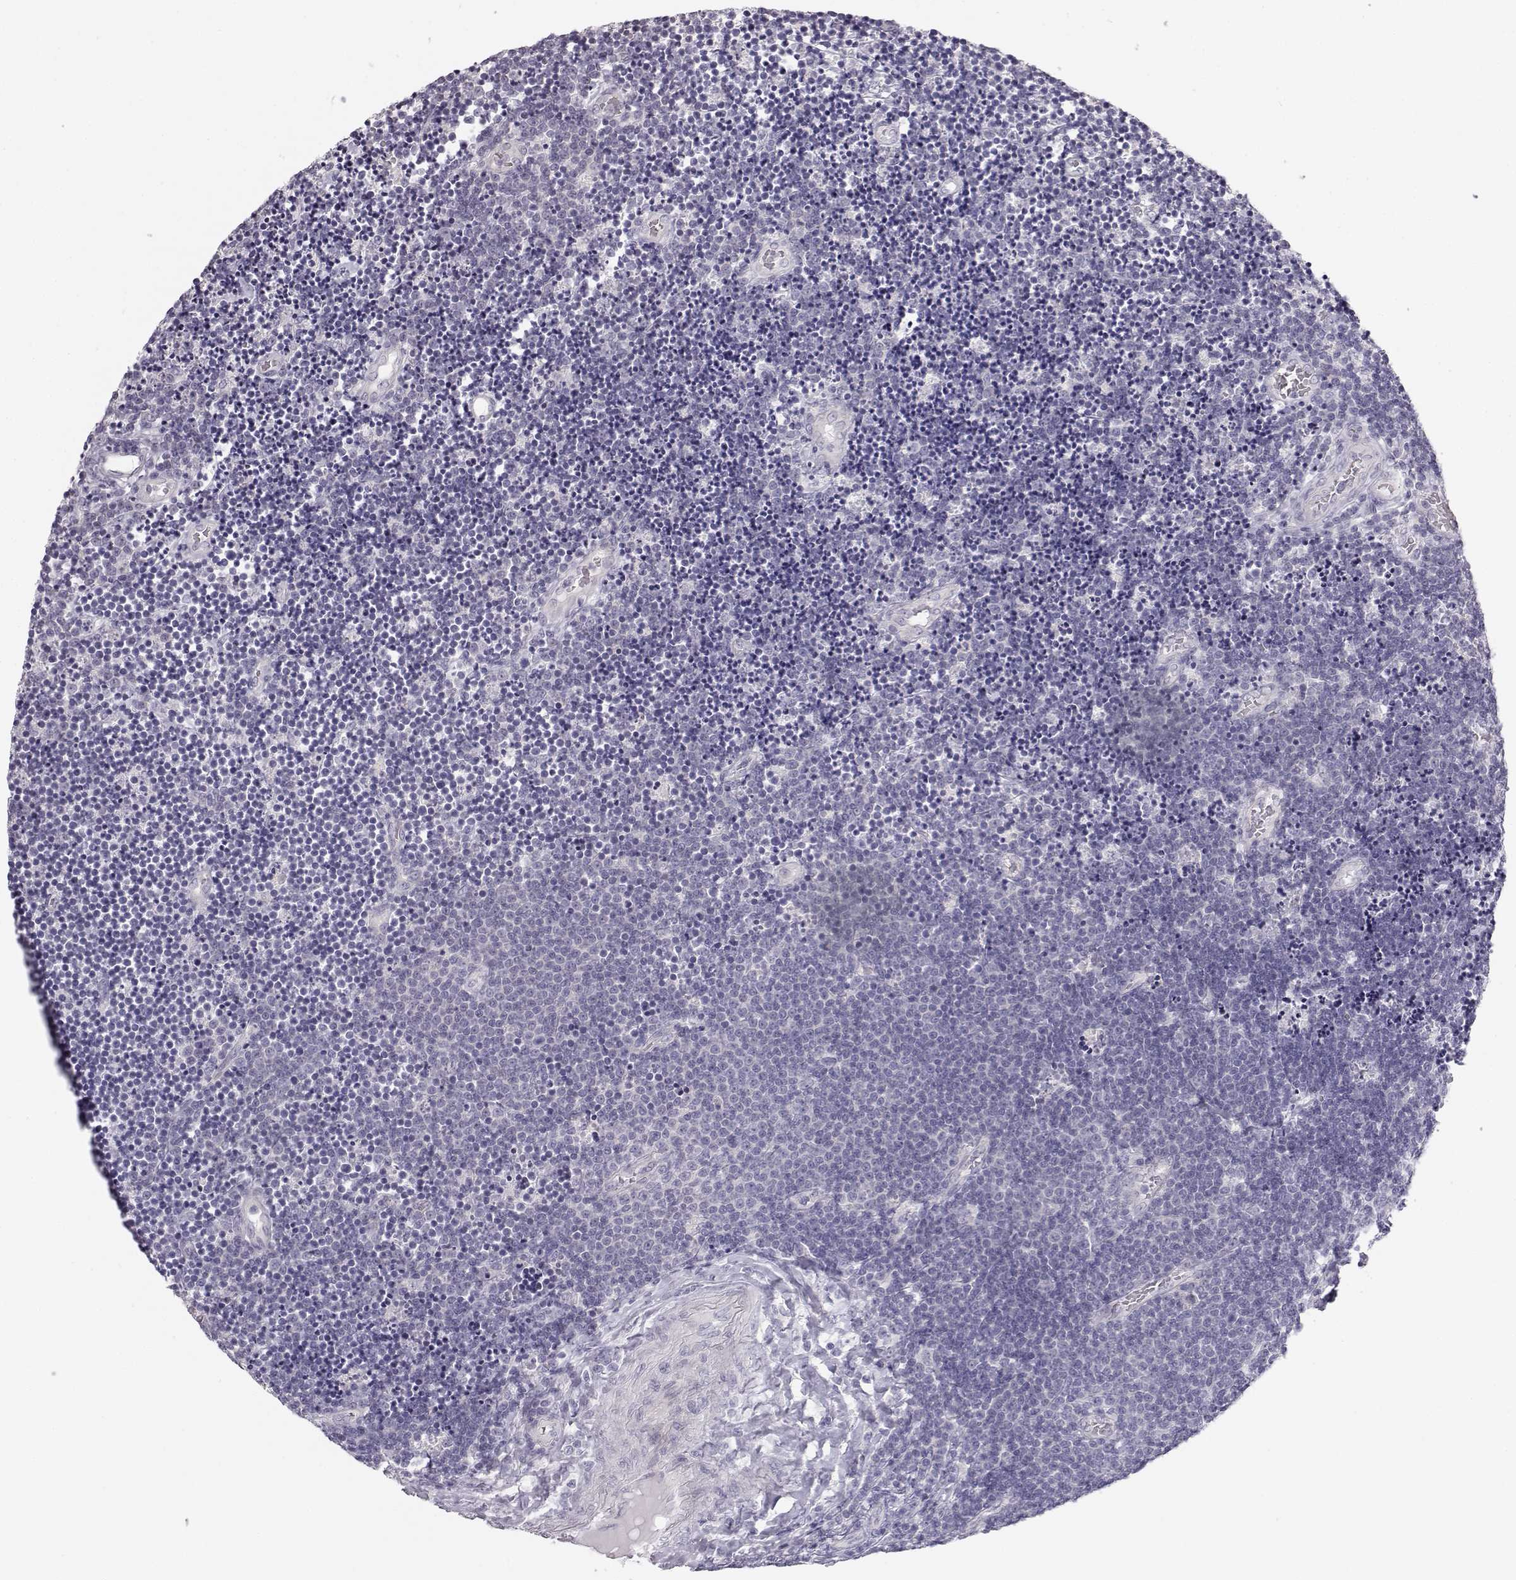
{"staining": {"intensity": "negative", "quantity": "none", "location": "none"}, "tissue": "lymphoma", "cell_type": "Tumor cells", "image_type": "cancer", "snomed": [{"axis": "morphology", "description": "Malignant lymphoma, non-Hodgkin's type, Low grade"}, {"axis": "topography", "description": "Brain"}], "caption": "Malignant lymphoma, non-Hodgkin's type (low-grade) was stained to show a protein in brown. There is no significant positivity in tumor cells.", "gene": "MYCBPAP", "patient": {"sex": "female", "age": 66}}